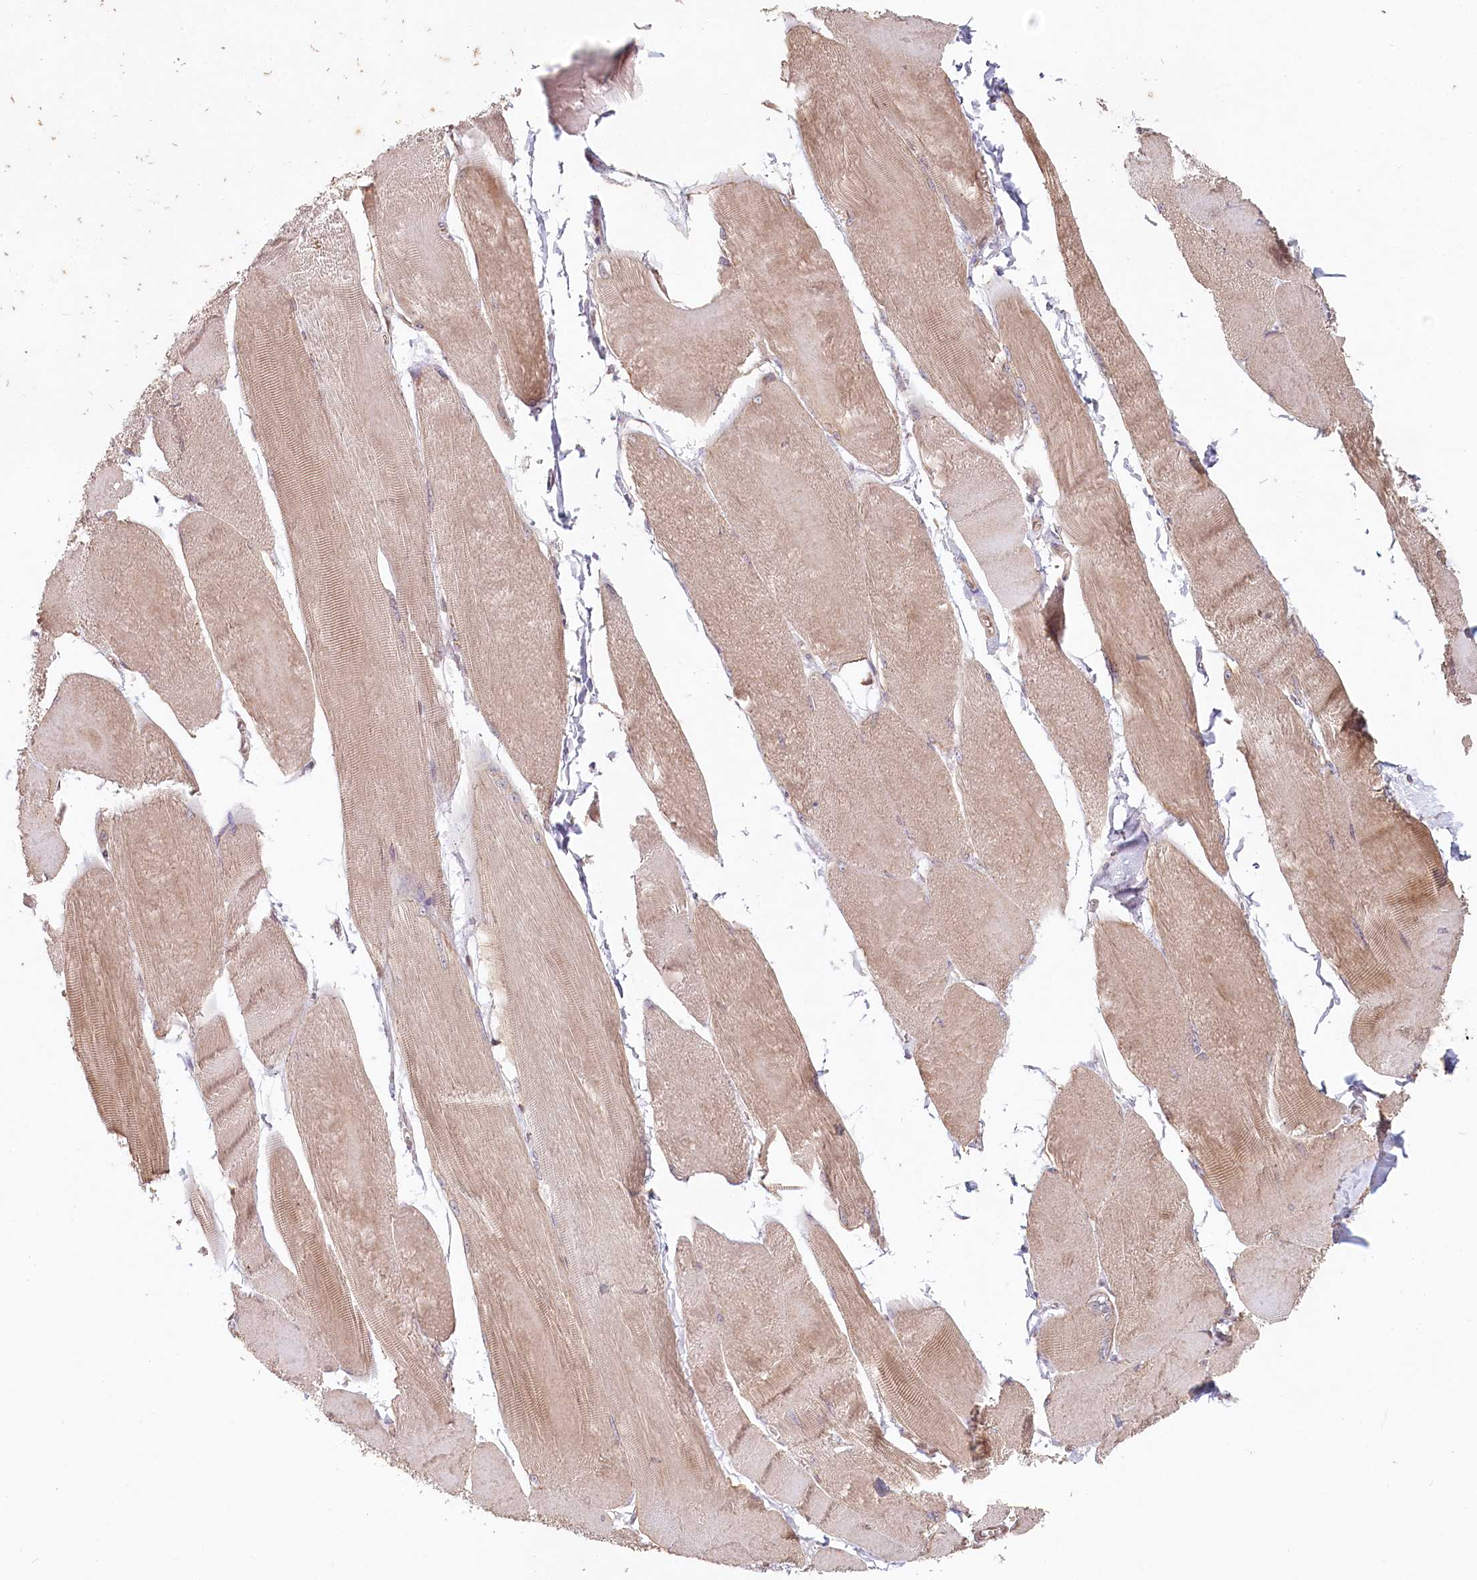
{"staining": {"intensity": "weak", "quantity": "25%-75%", "location": "cytoplasmic/membranous"}, "tissue": "skeletal muscle", "cell_type": "Myocytes", "image_type": "normal", "snomed": [{"axis": "morphology", "description": "Normal tissue, NOS"}, {"axis": "morphology", "description": "Basal cell carcinoma"}, {"axis": "topography", "description": "Skeletal muscle"}], "caption": "IHC micrograph of unremarkable skeletal muscle: human skeletal muscle stained using IHC demonstrates low levels of weak protein expression localized specifically in the cytoplasmic/membranous of myocytes, appearing as a cytoplasmic/membranous brown color.", "gene": "TCHP", "patient": {"sex": "female", "age": 64}}